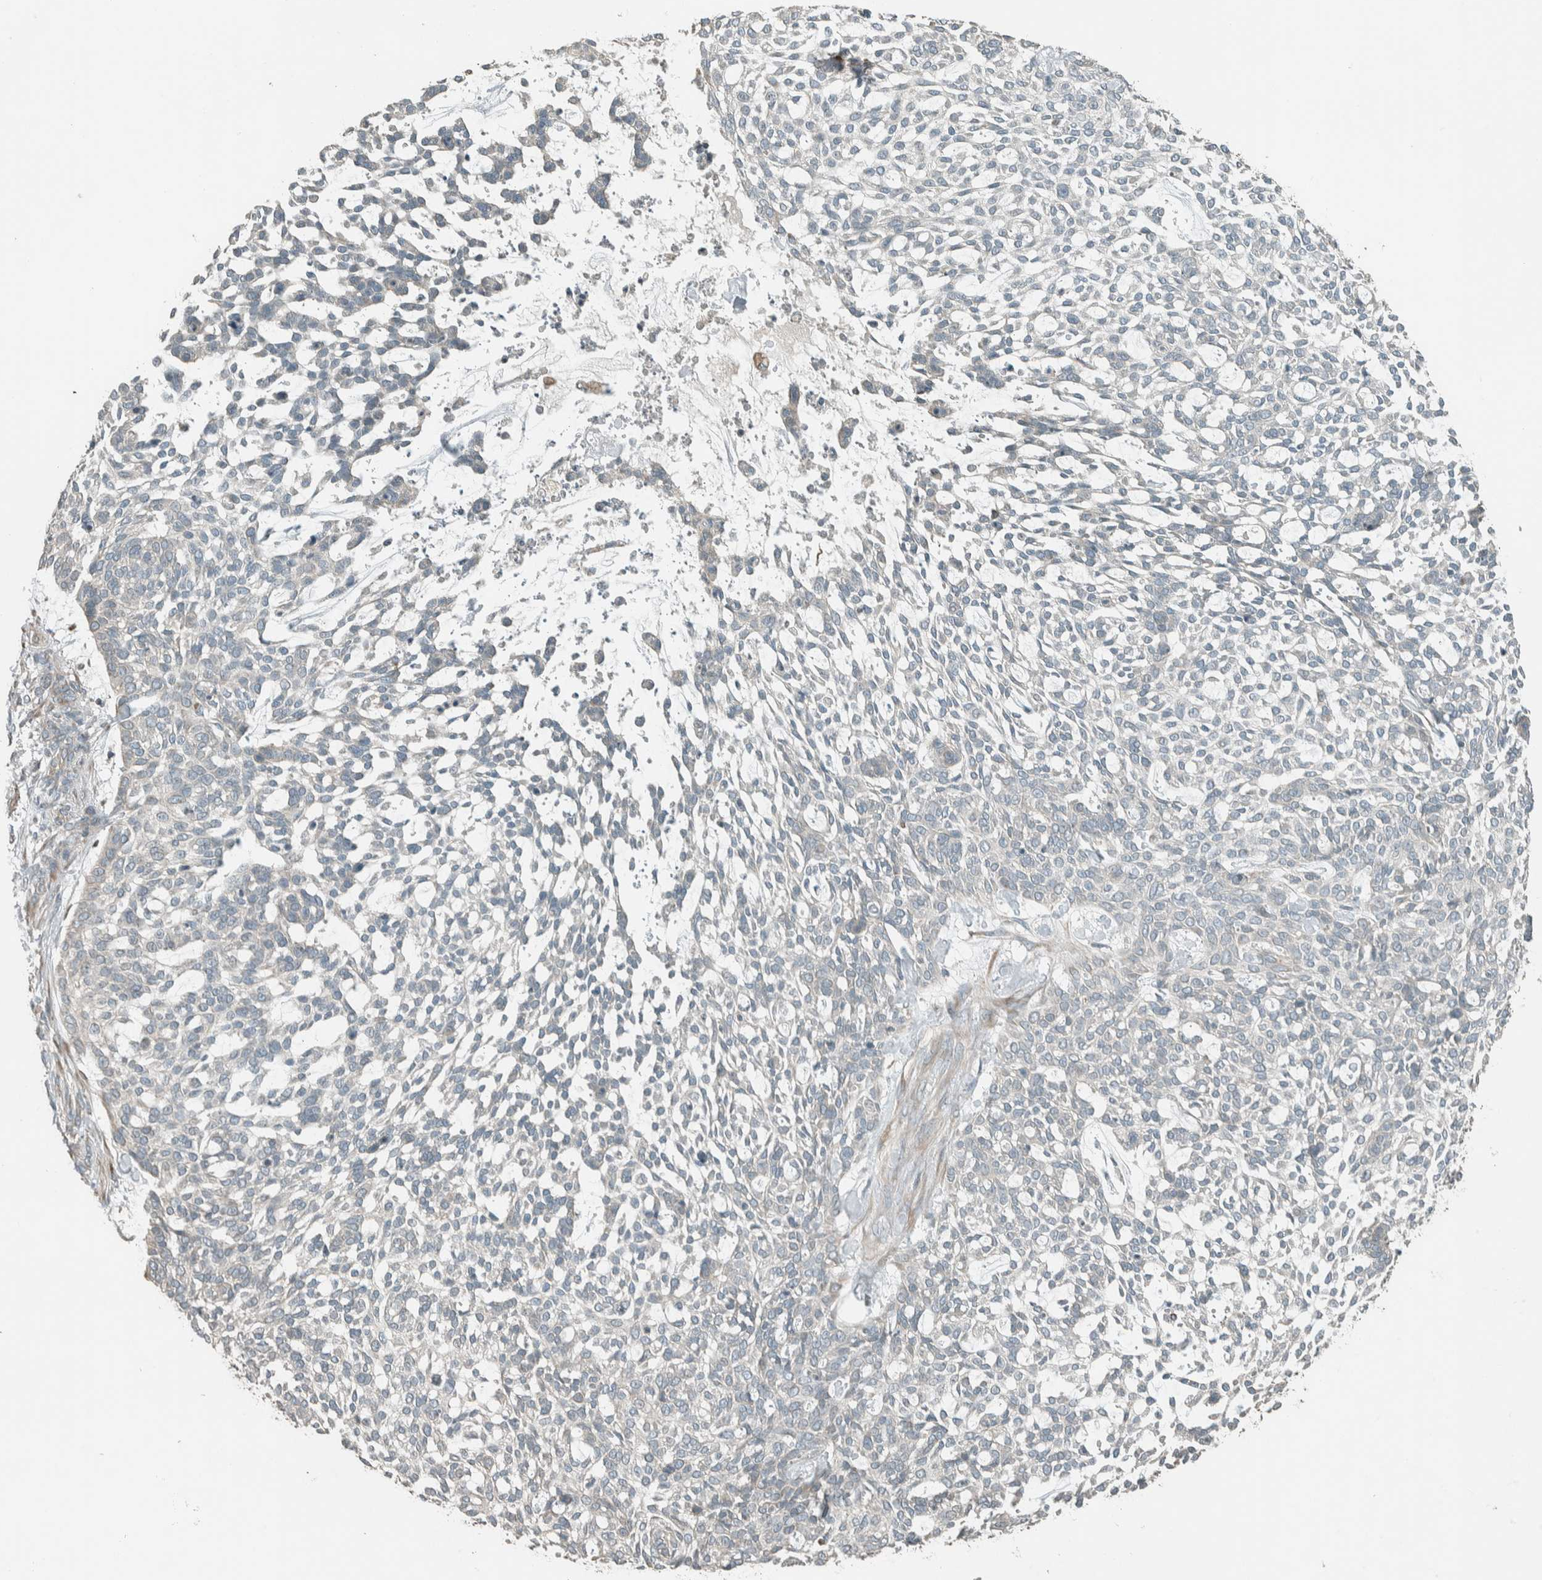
{"staining": {"intensity": "weak", "quantity": "<25%", "location": "cytoplasmic/membranous"}, "tissue": "skin cancer", "cell_type": "Tumor cells", "image_type": "cancer", "snomed": [{"axis": "morphology", "description": "Basal cell carcinoma"}, {"axis": "topography", "description": "Skin"}], "caption": "Basal cell carcinoma (skin) was stained to show a protein in brown. There is no significant staining in tumor cells.", "gene": "SEL1L", "patient": {"sex": "female", "age": 64}}